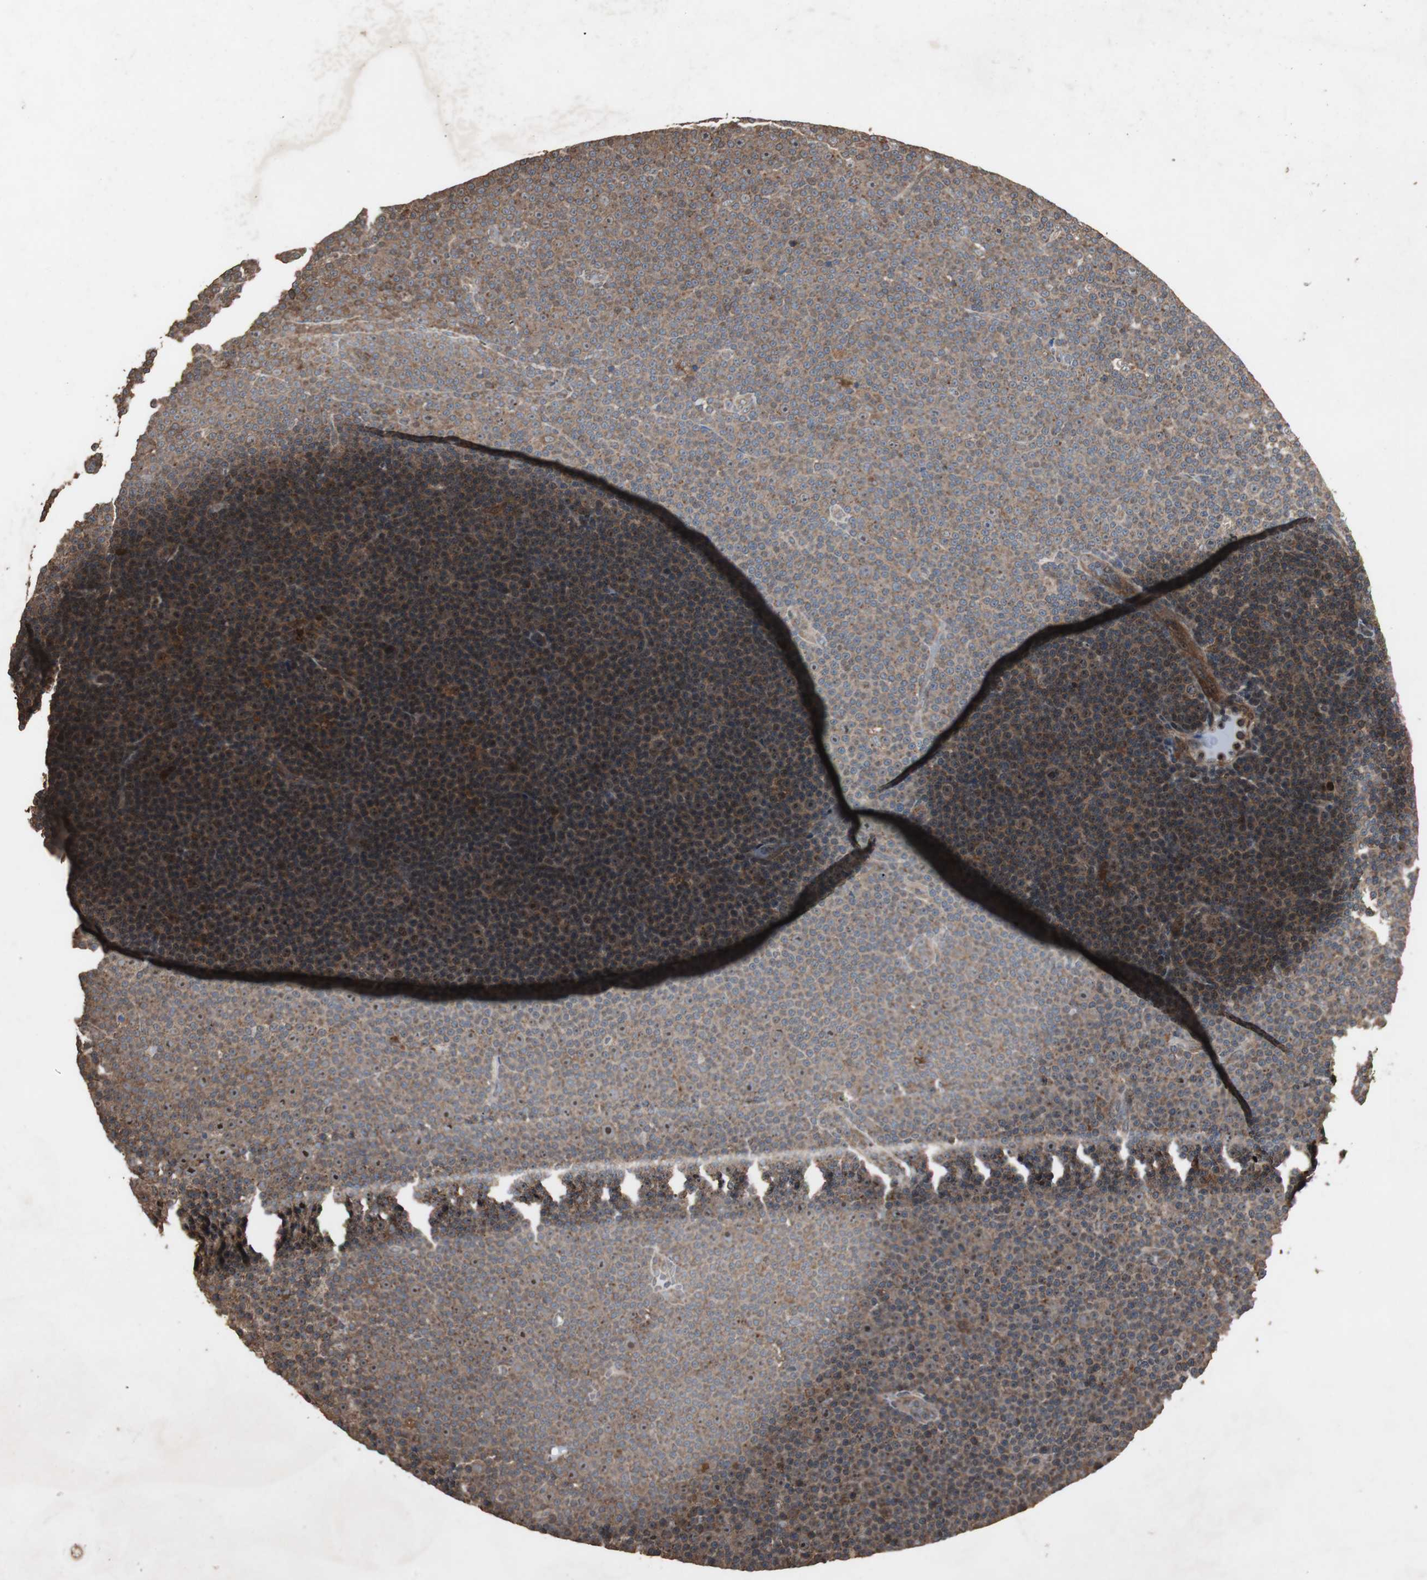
{"staining": {"intensity": "moderate", "quantity": "25%-75%", "location": "cytoplasmic/membranous"}, "tissue": "lymphoma", "cell_type": "Tumor cells", "image_type": "cancer", "snomed": [{"axis": "morphology", "description": "Malignant lymphoma, non-Hodgkin's type, Low grade"}, {"axis": "topography", "description": "Lymph node"}], "caption": "Protein expression analysis of lymphoma demonstrates moderate cytoplasmic/membranous positivity in approximately 25%-75% of tumor cells.", "gene": "LAMTOR5", "patient": {"sex": "female", "age": 67}}